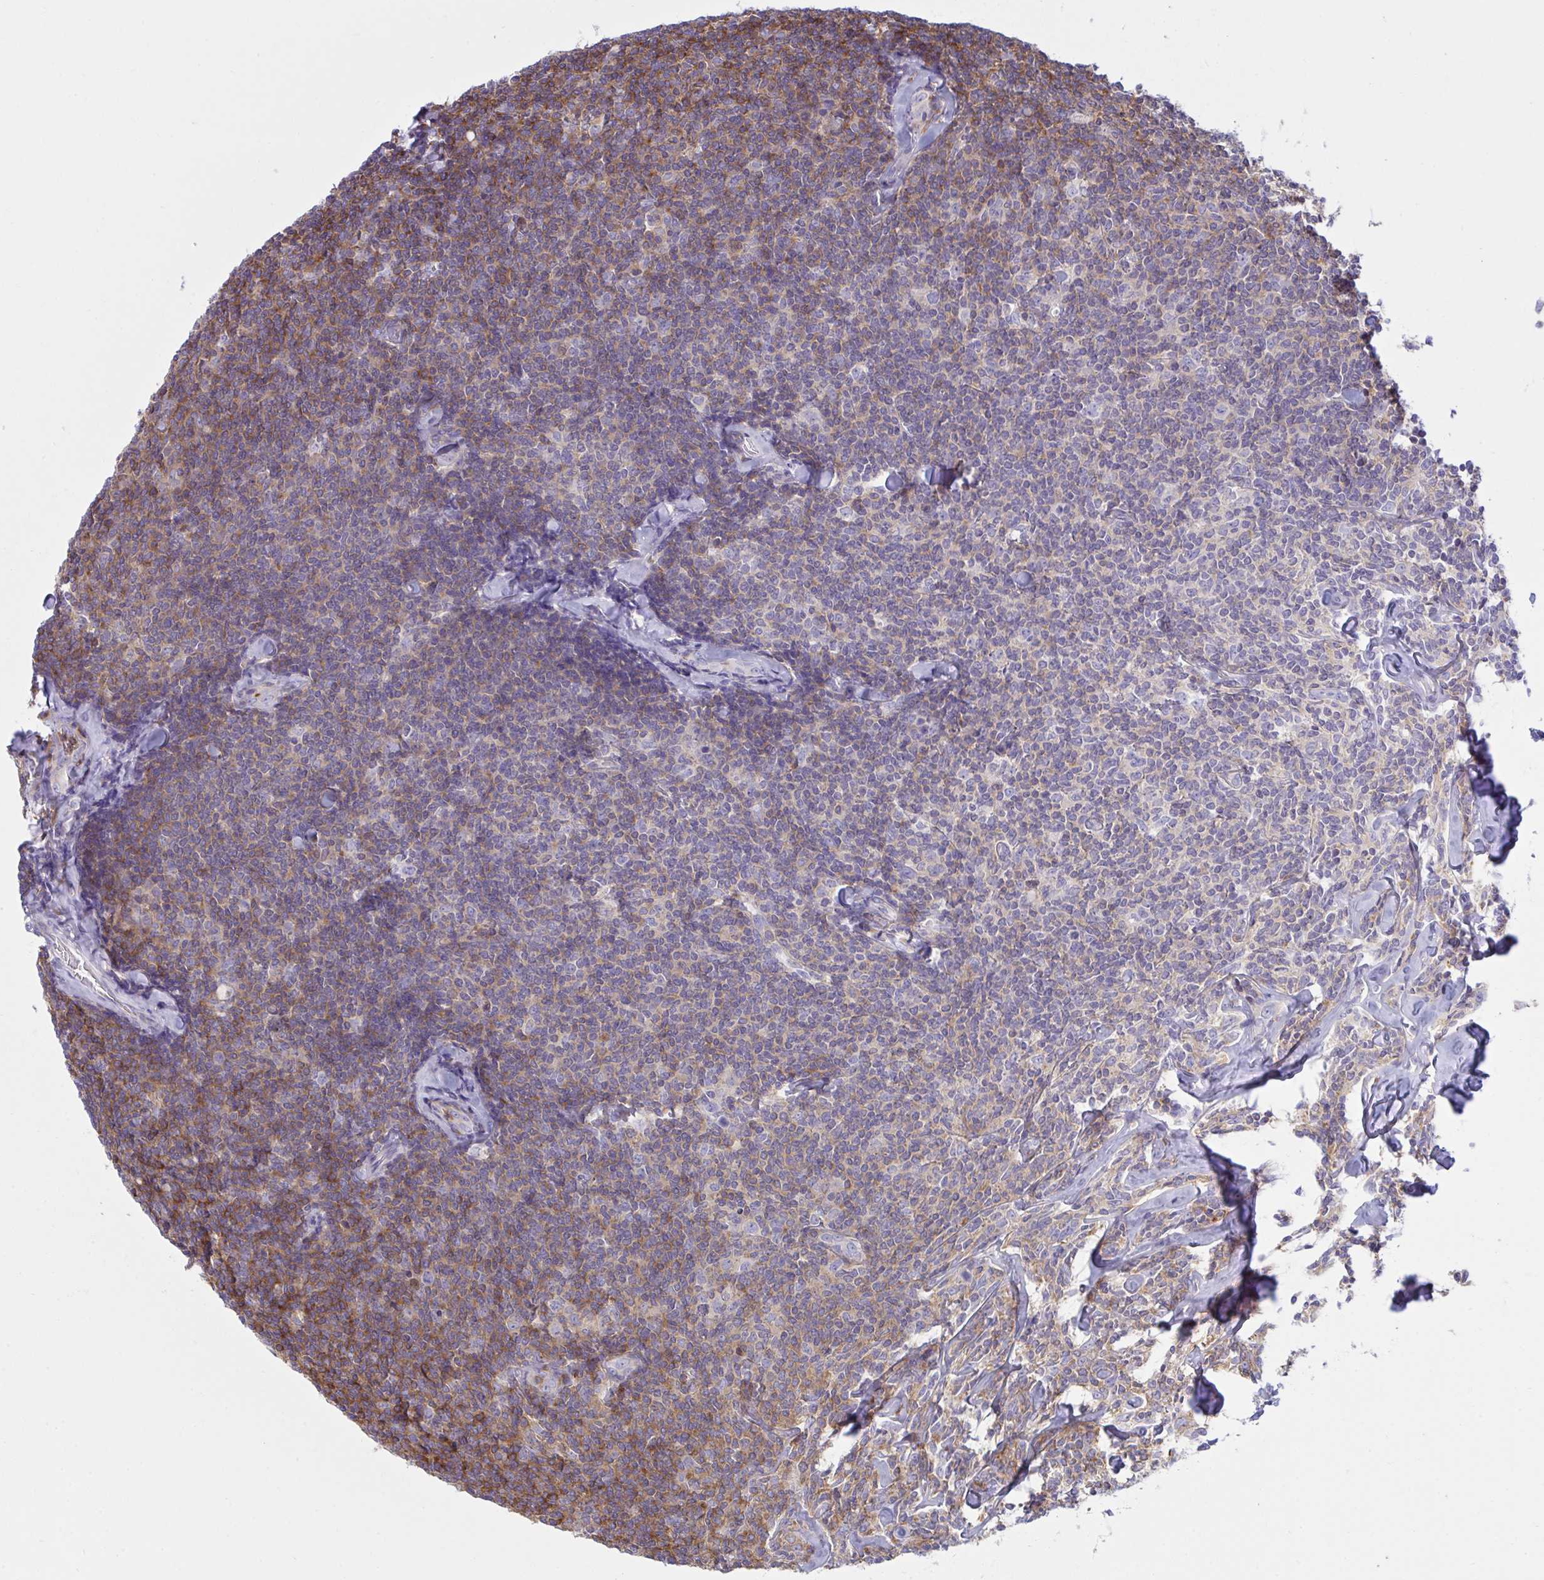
{"staining": {"intensity": "moderate", "quantity": "25%-75%", "location": "cytoplasmic/membranous"}, "tissue": "lymphoma", "cell_type": "Tumor cells", "image_type": "cancer", "snomed": [{"axis": "morphology", "description": "Malignant lymphoma, non-Hodgkin's type, Low grade"}, {"axis": "topography", "description": "Lymph node"}], "caption": "Brown immunohistochemical staining in malignant lymphoma, non-Hodgkin's type (low-grade) demonstrates moderate cytoplasmic/membranous staining in approximately 25%-75% of tumor cells.", "gene": "TSC22D3", "patient": {"sex": "female", "age": 56}}